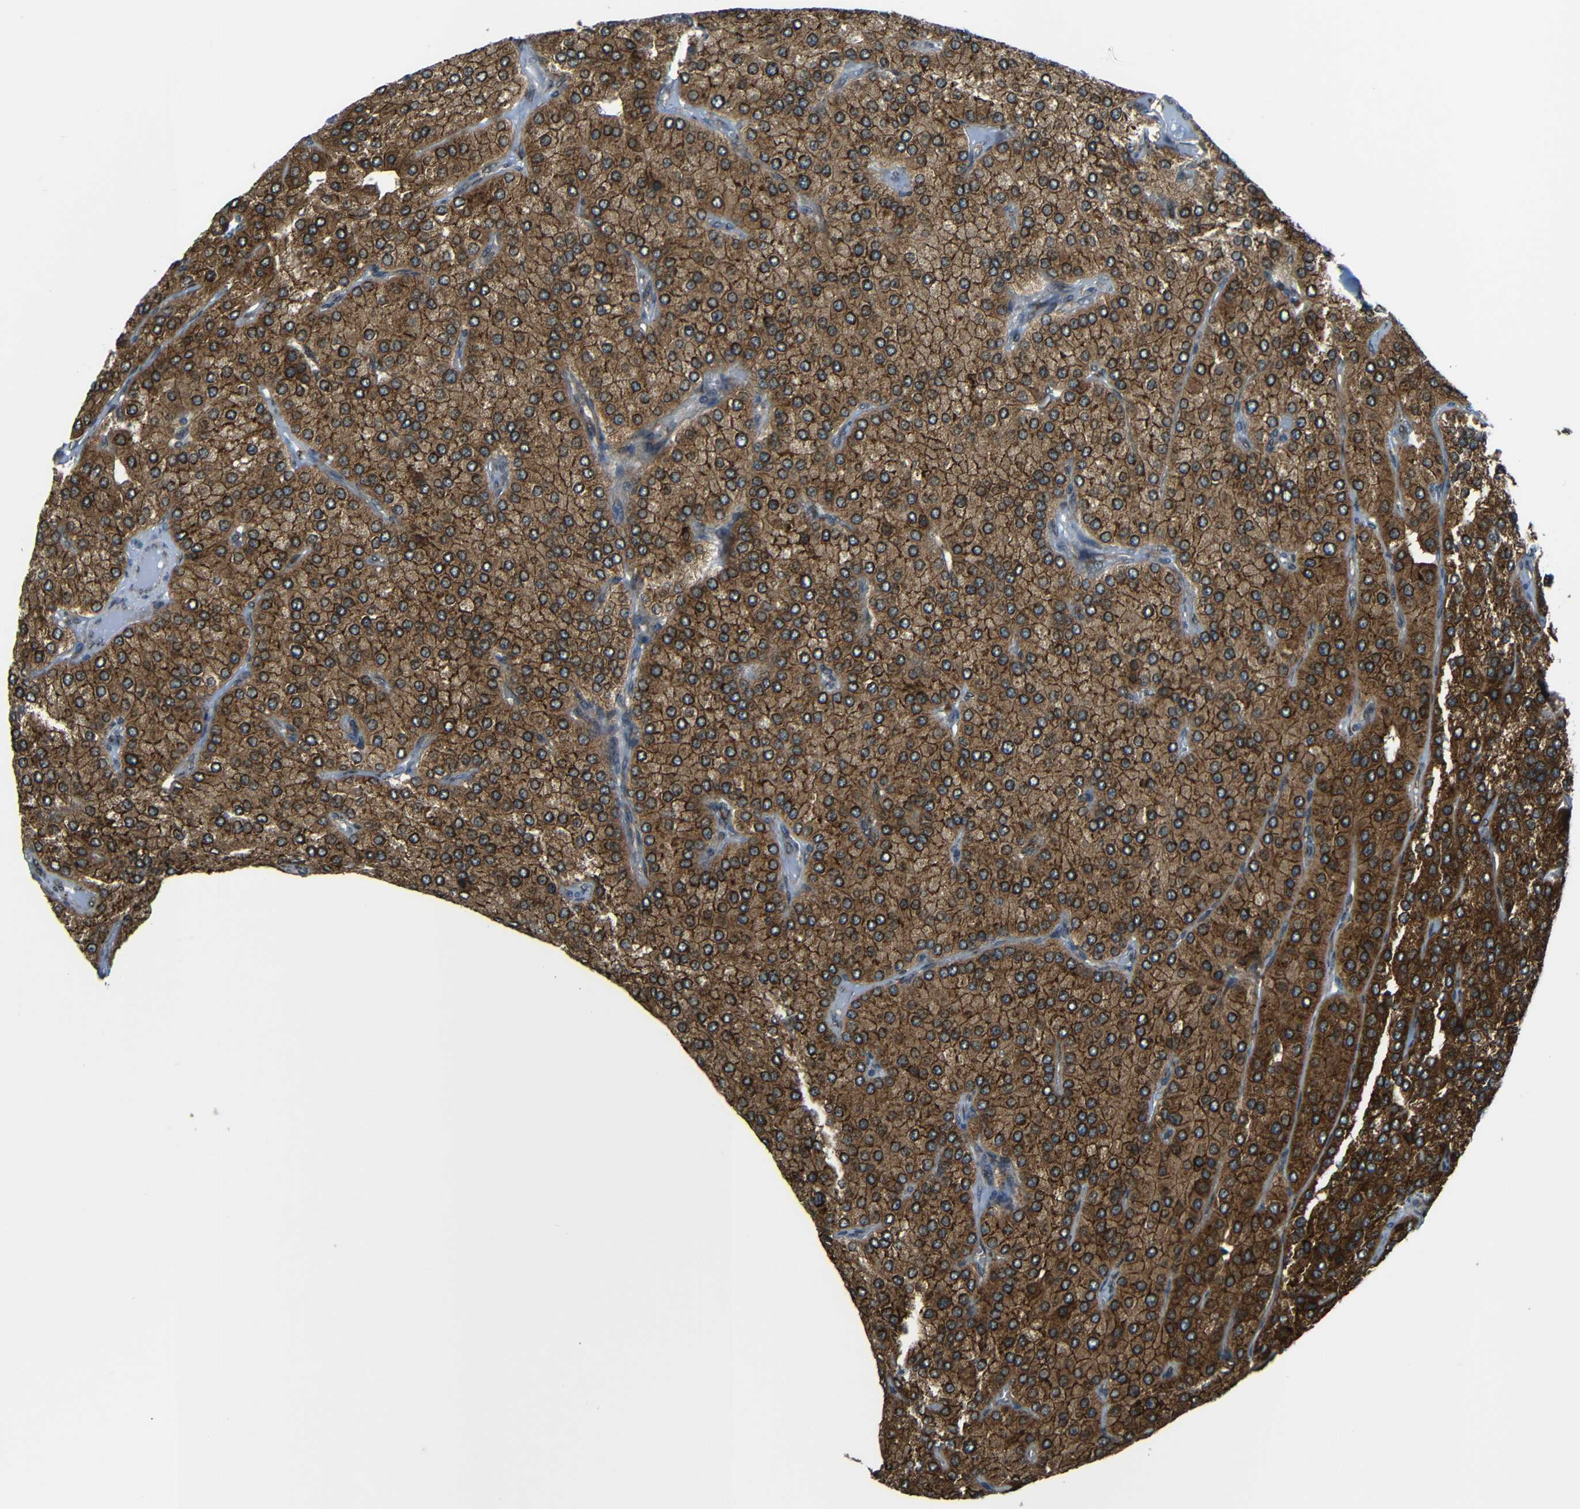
{"staining": {"intensity": "moderate", "quantity": ">75%", "location": "cytoplasmic/membranous"}, "tissue": "parathyroid gland", "cell_type": "Glandular cells", "image_type": "normal", "snomed": [{"axis": "morphology", "description": "Normal tissue, NOS"}, {"axis": "morphology", "description": "Adenoma, NOS"}, {"axis": "topography", "description": "Parathyroid gland"}], "caption": "This histopathology image shows IHC staining of normal parathyroid gland, with medium moderate cytoplasmic/membranous expression in approximately >75% of glandular cells.", "gene": "VAPB", "patient": {"sex": "female", "age": 86}}